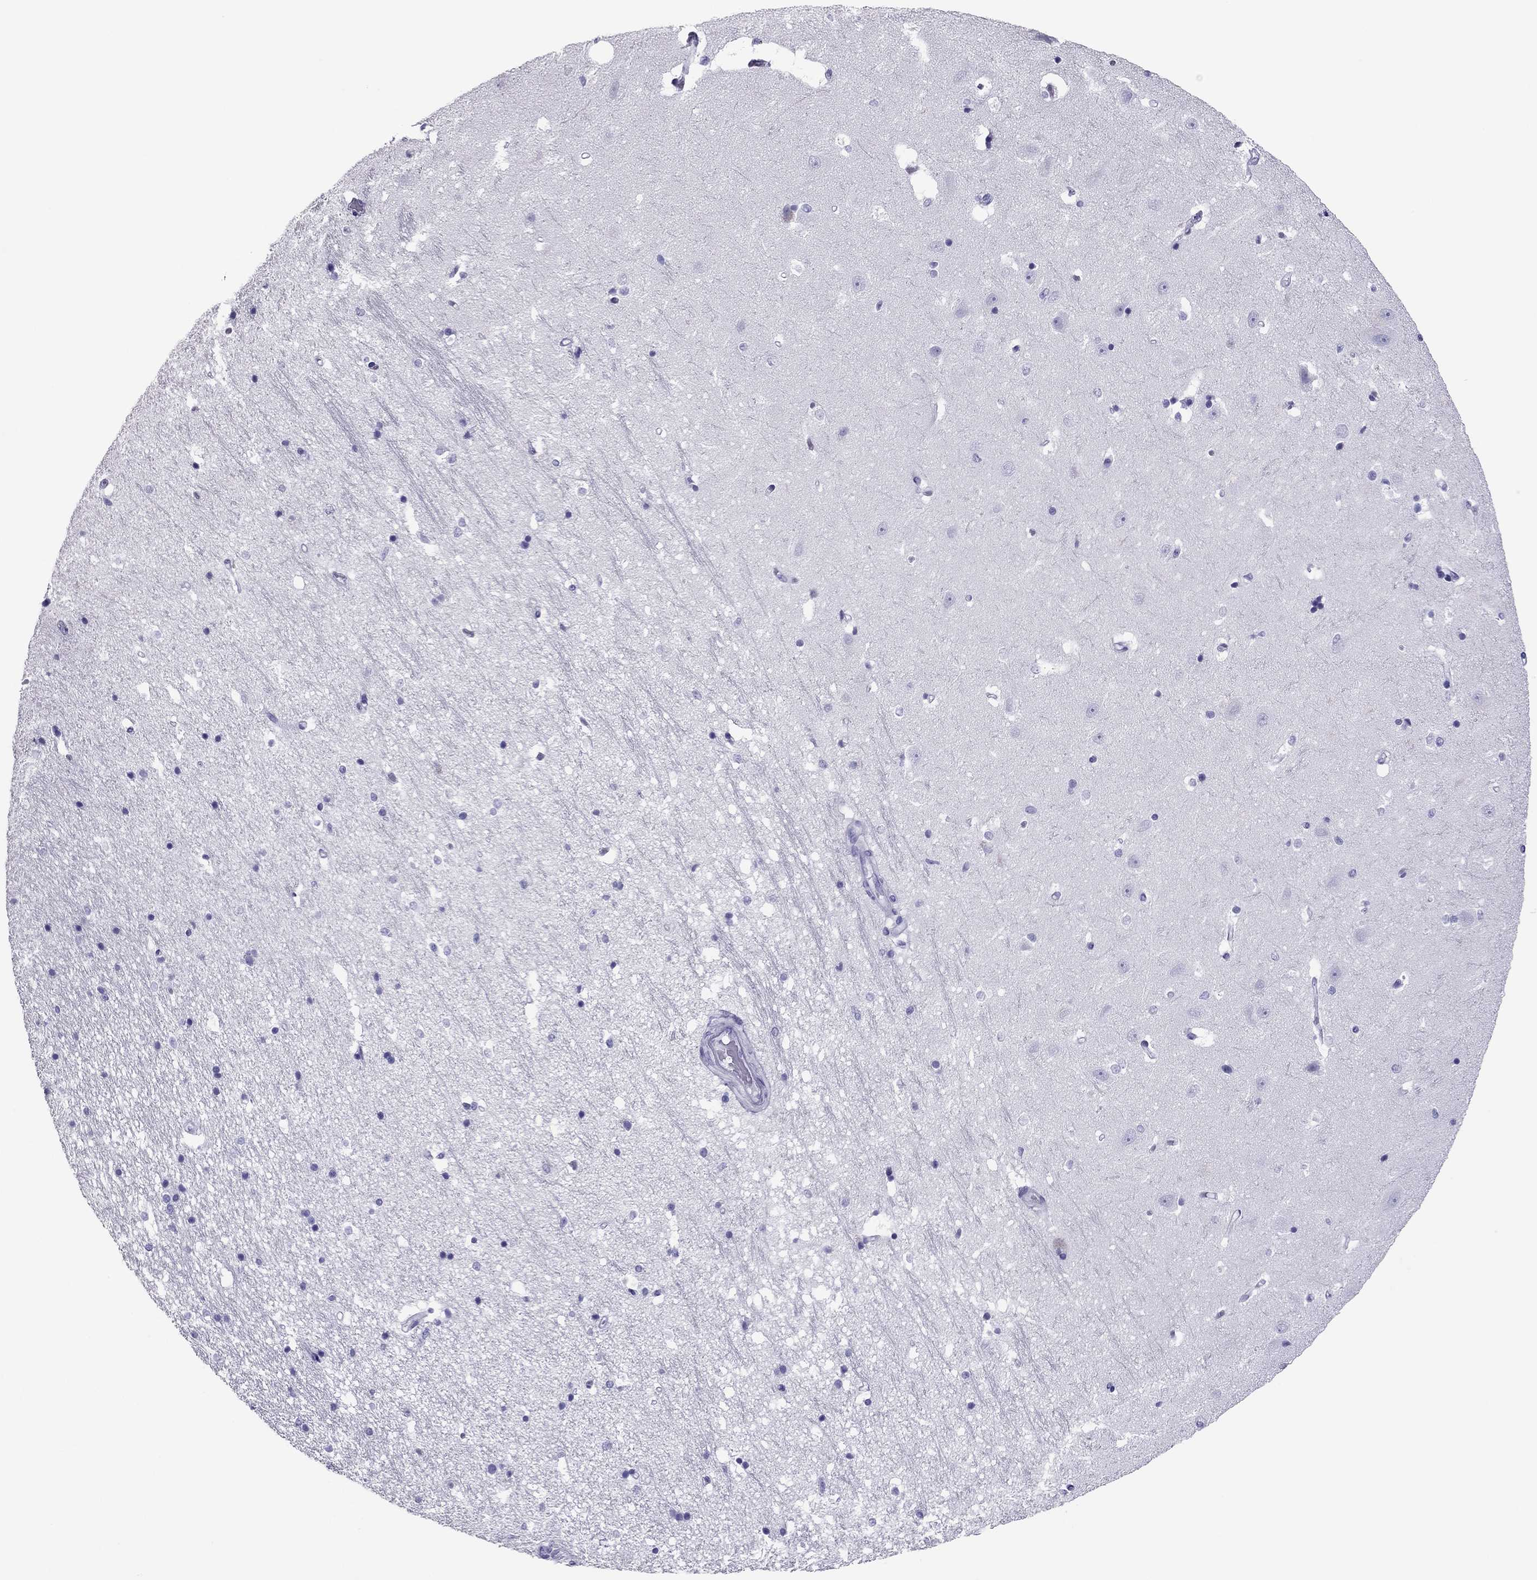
{"staining": {"intensity": "negative", "quantity": "none", "location": "none"}, "tissue": "hippocampus", "cell_type": "Glial cells", "image_type": "normal", "snomed": [{"axis": "morphology", "description": "Normal tissue, NOS"}, {"axis": "topography", "description": "Hippocampus"}], "caption": "A high-resolution photomicrograph shows immunohistochemistry (IHC) staining of benign hippocampus, which demonstrates no significant positivity in glial cells.", "gene": "PDE6A", "patient": {"sex": "male", "age": 44}}